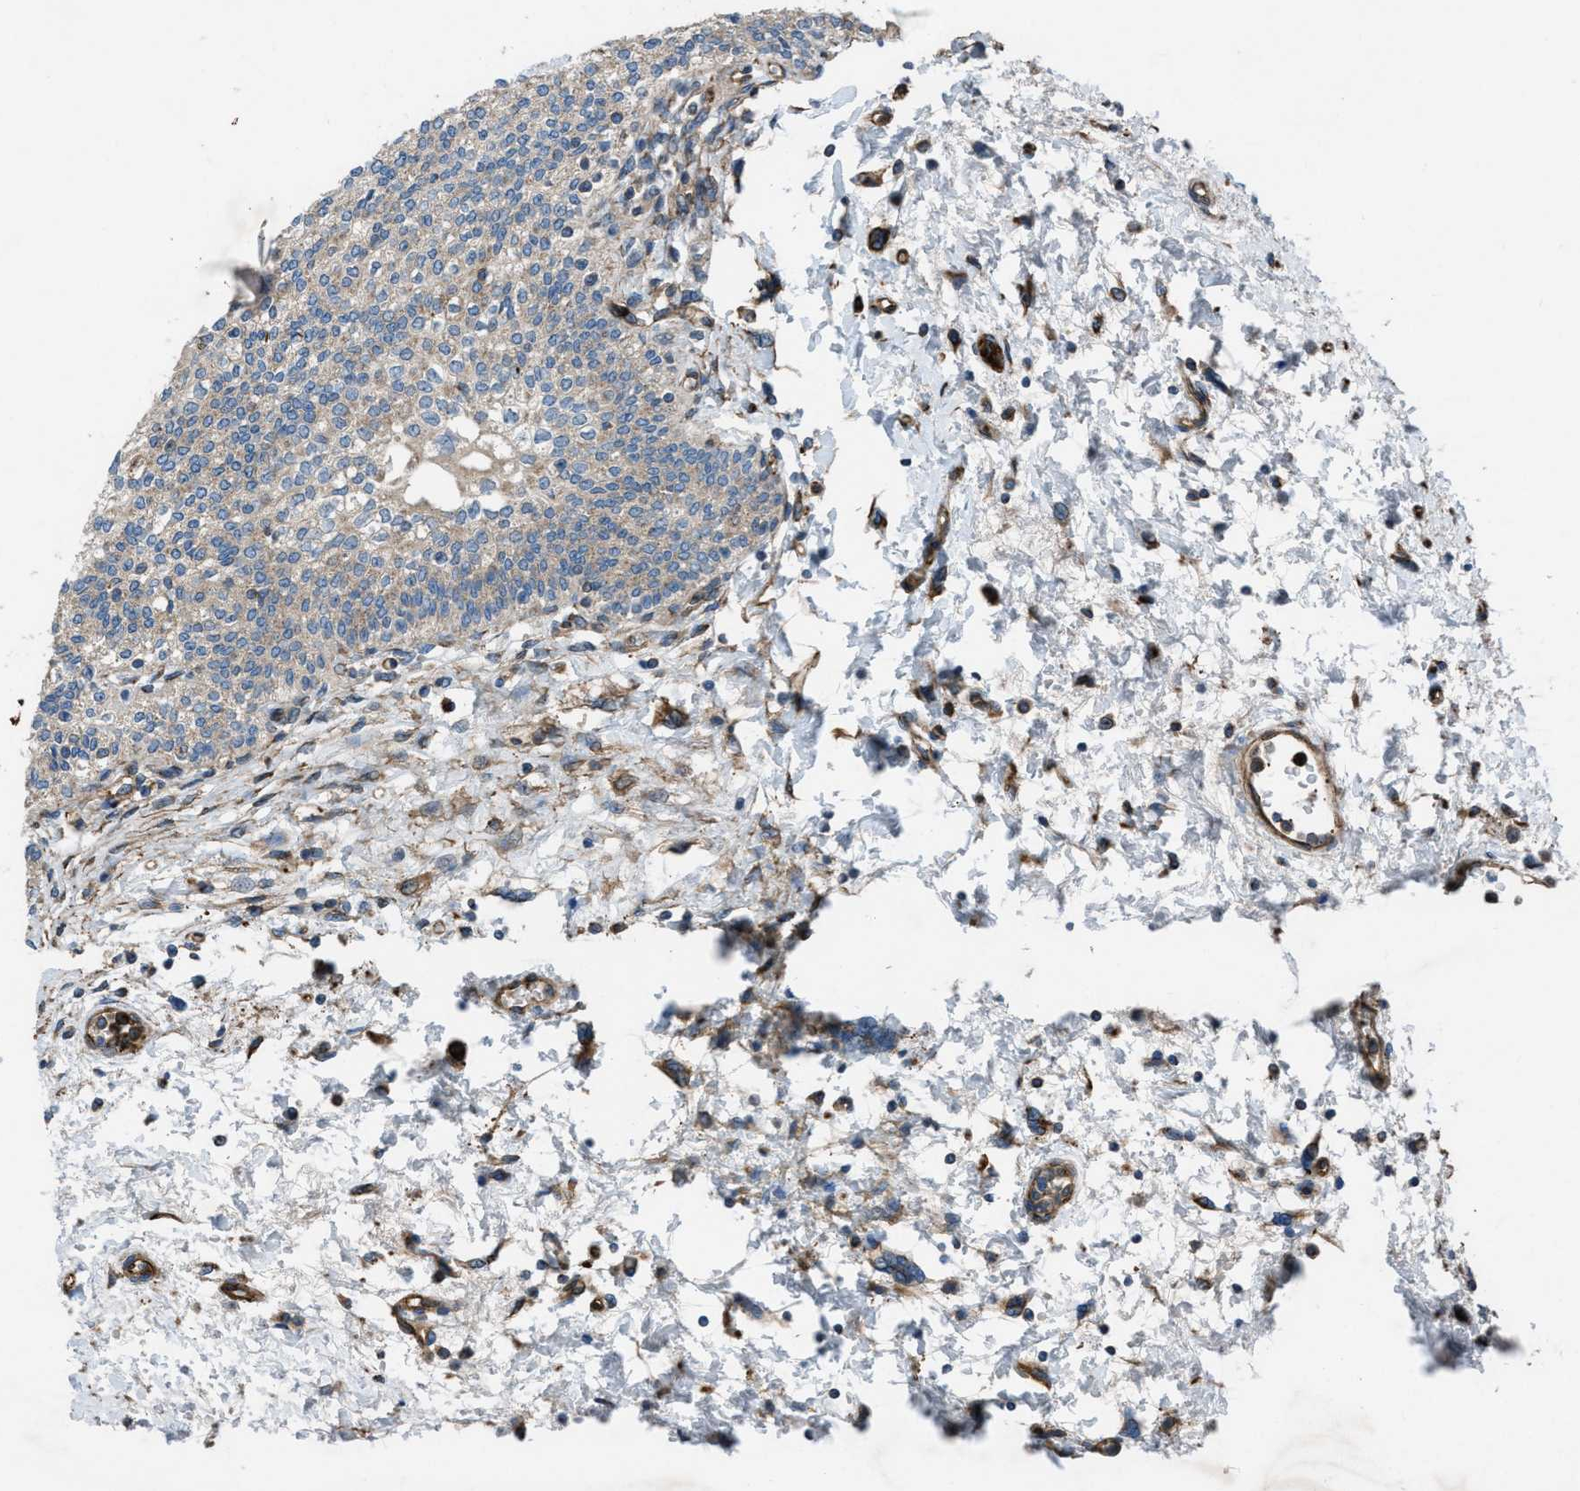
{"staining": {"intensity": "moderate", "quantity": ">75%", "location": "cytoplasmic/membranous"}, "tissue": "urinary bladder", "cell_type": "Urothelial cells", "image_type": "normal", "snomed": [{"axis": "morphology", "description": "Normal tissue, NOS"}, {"axis": "topography", "description": "Urinary bladder"}], "caption": "DAB (3,3'-diaminobenzidine) immunohistochemical staining of normal urinary bladder reveals moderate cytoplasmic/membranous protein positivity in about >75% of urothelial cells. The staining is performed using DAB brown chromogen to label protein expression. The nuclei are counter-stained blue using hematoxylin.", "gene": "SLC6A9", "patient": {"sex": "male", "age": 55}}